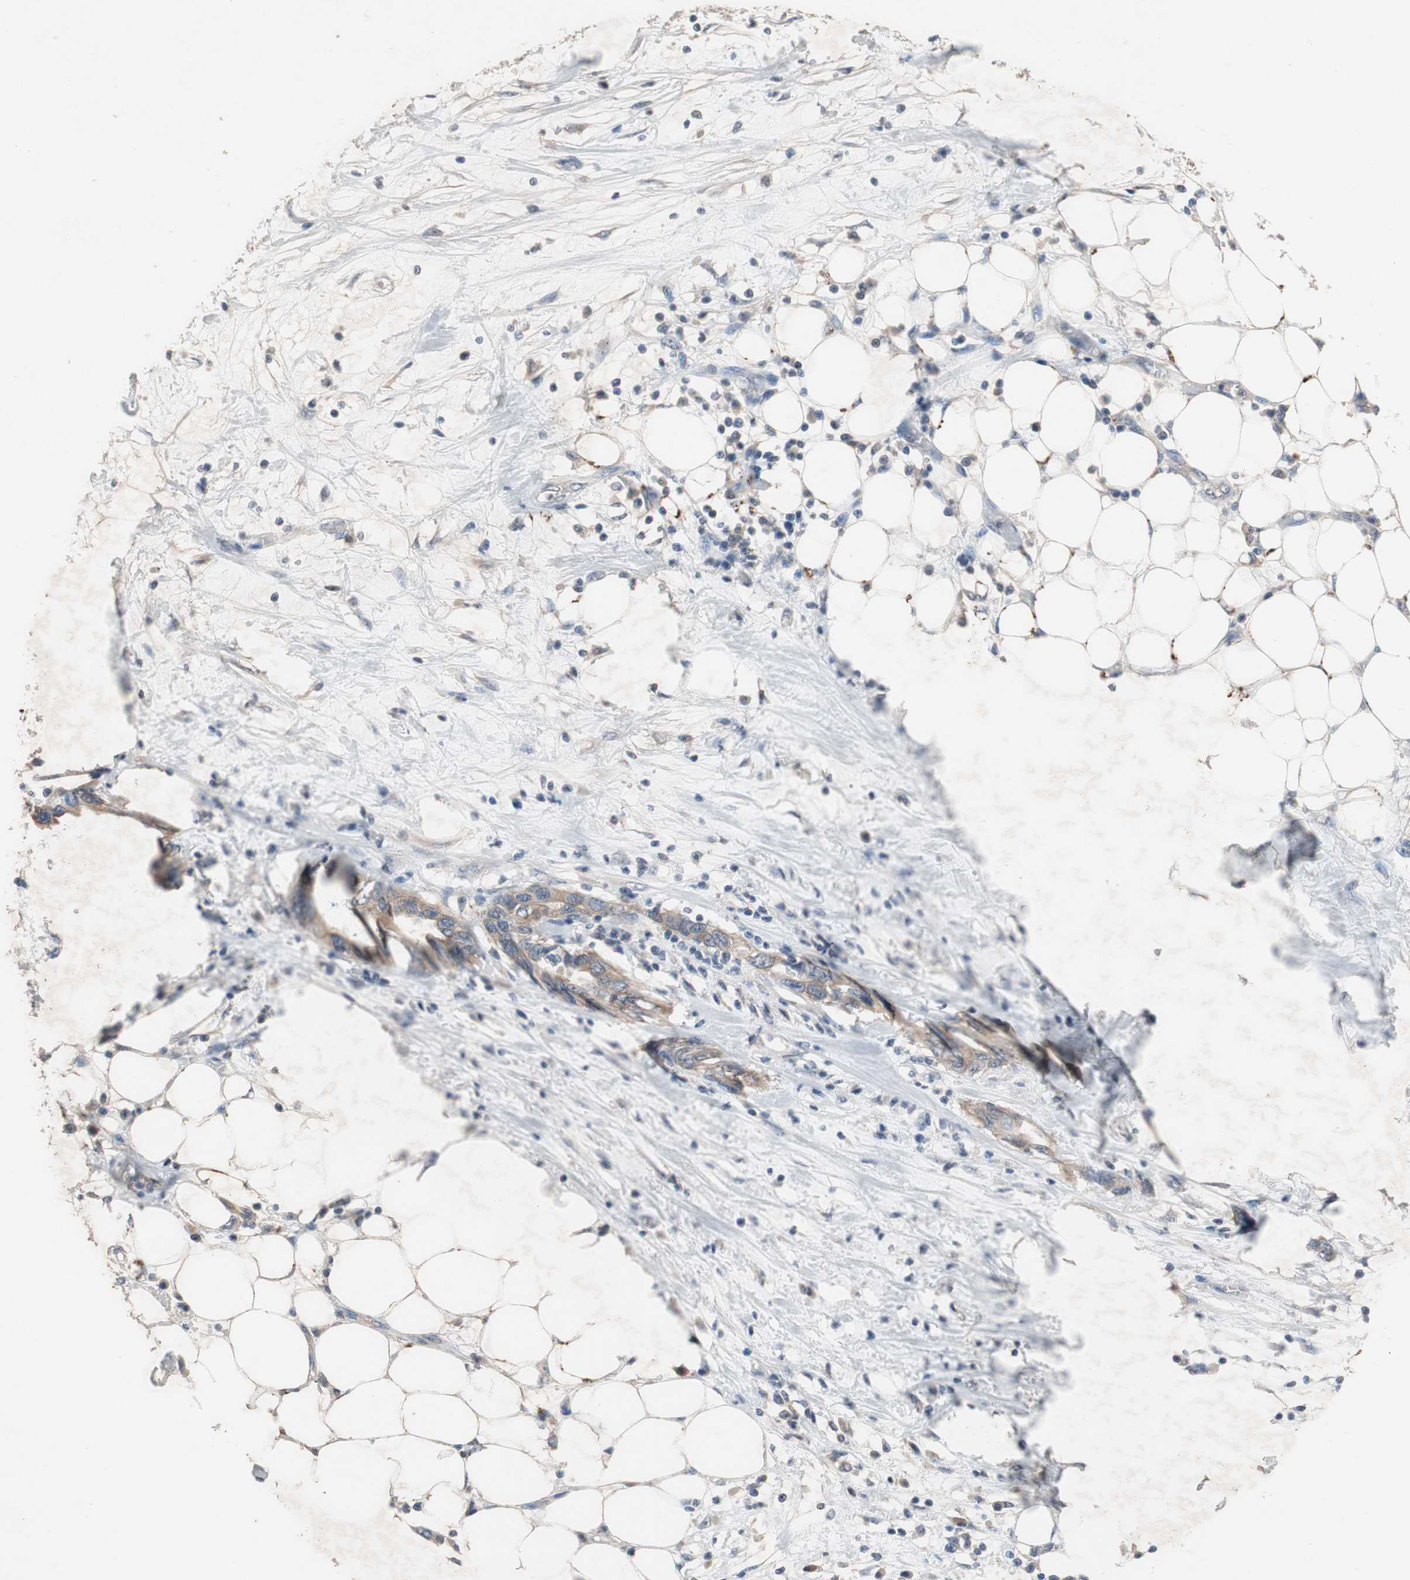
{"staining": {"intensity": "moderate", "quantity": ">75%", "location": "cytoplasmic/membranous"}, "tissue": "pancreatic cancer", "cell_type": "Tumor cells", "image_type": "cancer", "snomed": [{"axis": "morphology", "description": "Adenocarcinoma, NOS"}, {"axis": "topography", "description": "Pancreas"}], "caption": "Tumor cells show medium levels of moderate cytoplasmic/membranous expression in approximately >75% of cells in pancreatic adenocarcinoma. (DAB (3,3'-diaminobenzidine) IHC, brown staining for protein, blue staining for nuclei).", "gene": "ADAP1", "patient": {"sex": "female", "age": 57}}